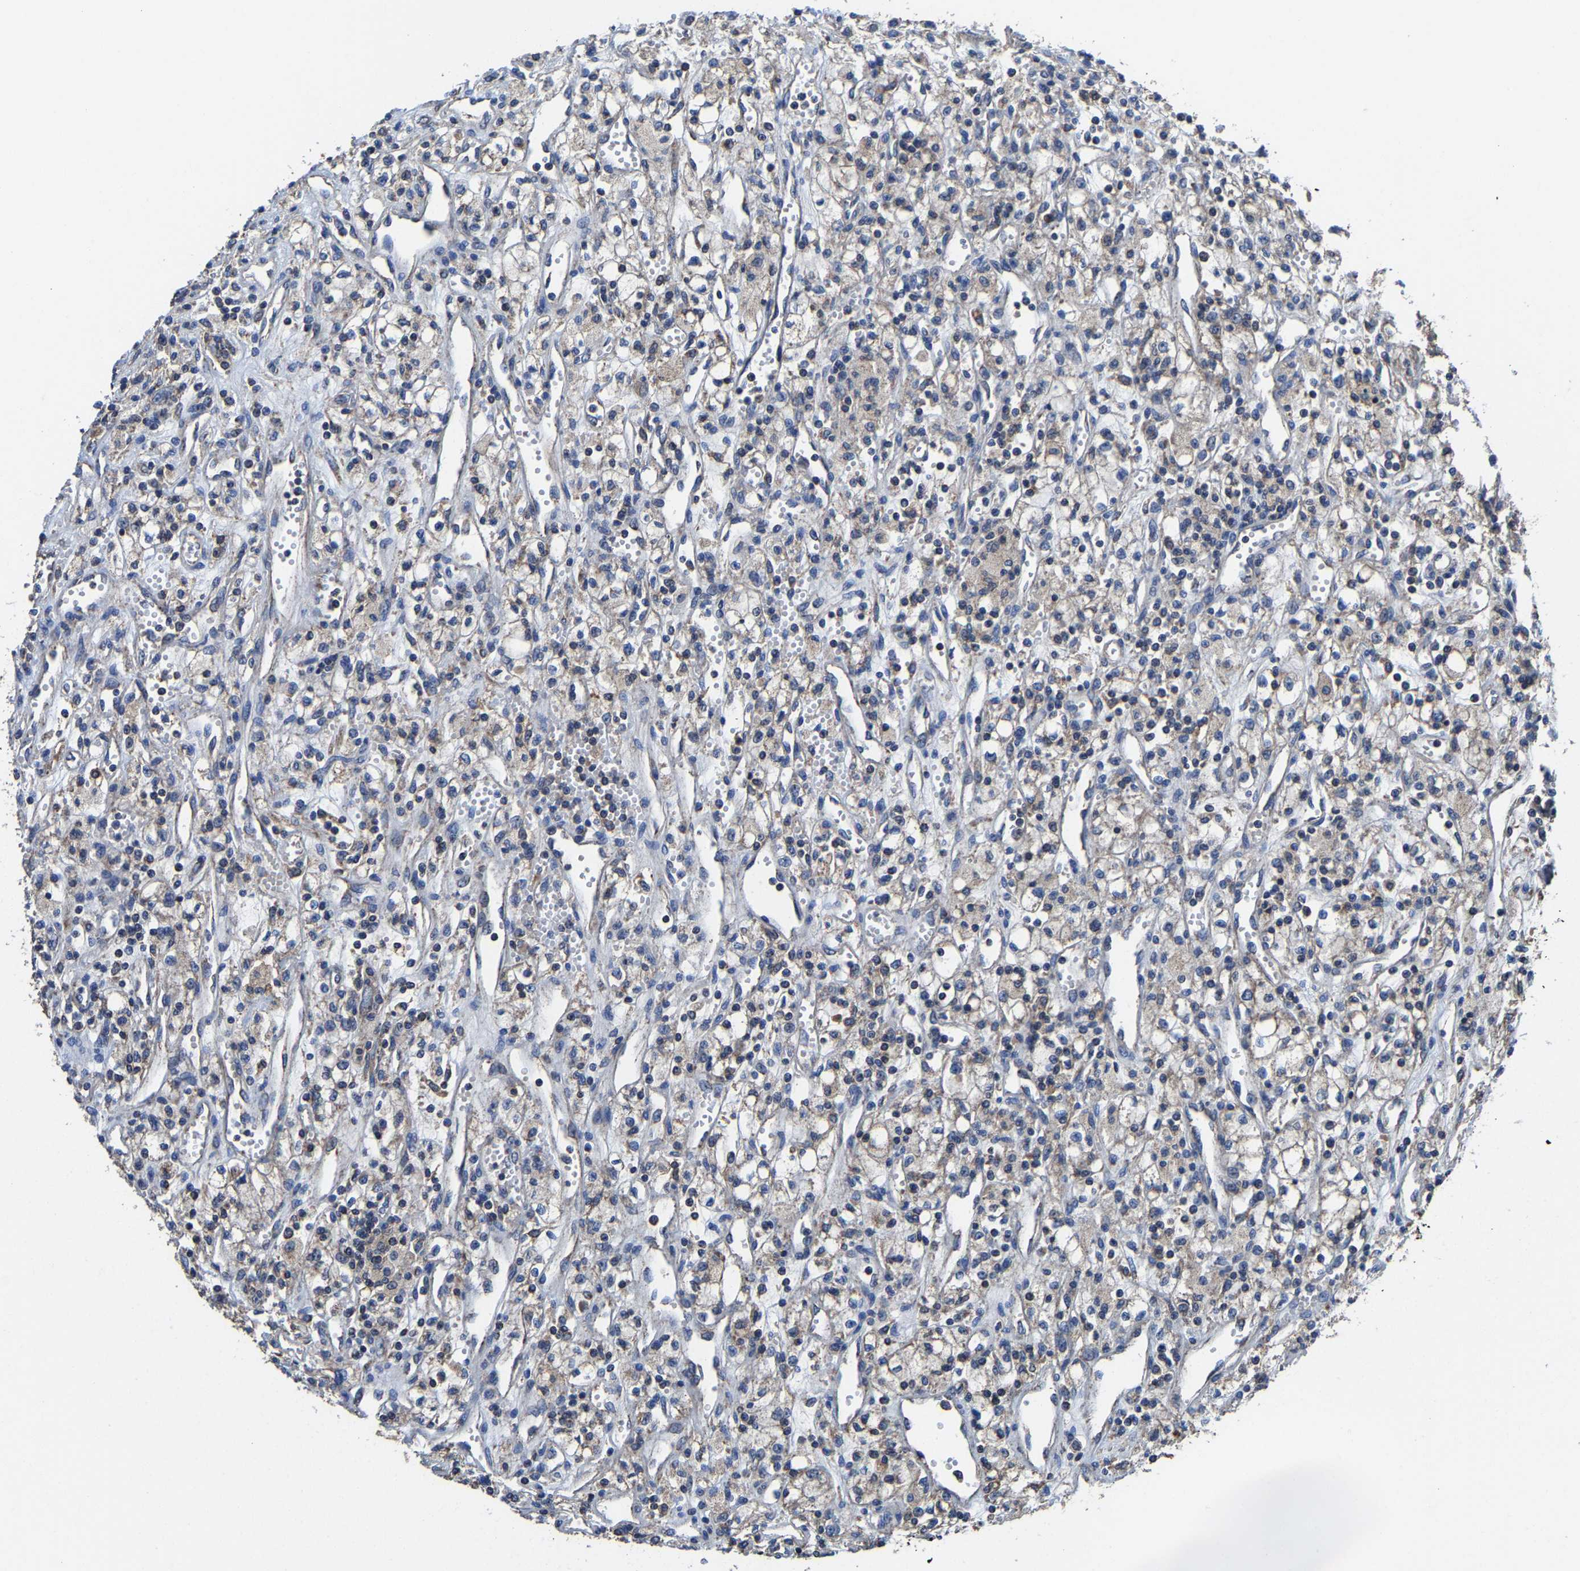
{"staining": {"intensity": "weak", "quantity": "<25%", "location": "cytoplasmic/membranous"}, "tissue": "renal cancer", "cell_type": "Tumor cells", "image_type": "cancer", "snomed": [{"axis": "morphology", "description": "Adenocarcinoma, NOS"}, {"axis": "topography", "description": "Kidney"}], "caption": "Immunohistochemistry photomicrograph of neoplastic tissue: human renal cancer stained with DAB demonstrates no significant protein staining in tumor cells.", "gene": "ZCCHC7", "patient": {"sex": "male", "age": 59}}